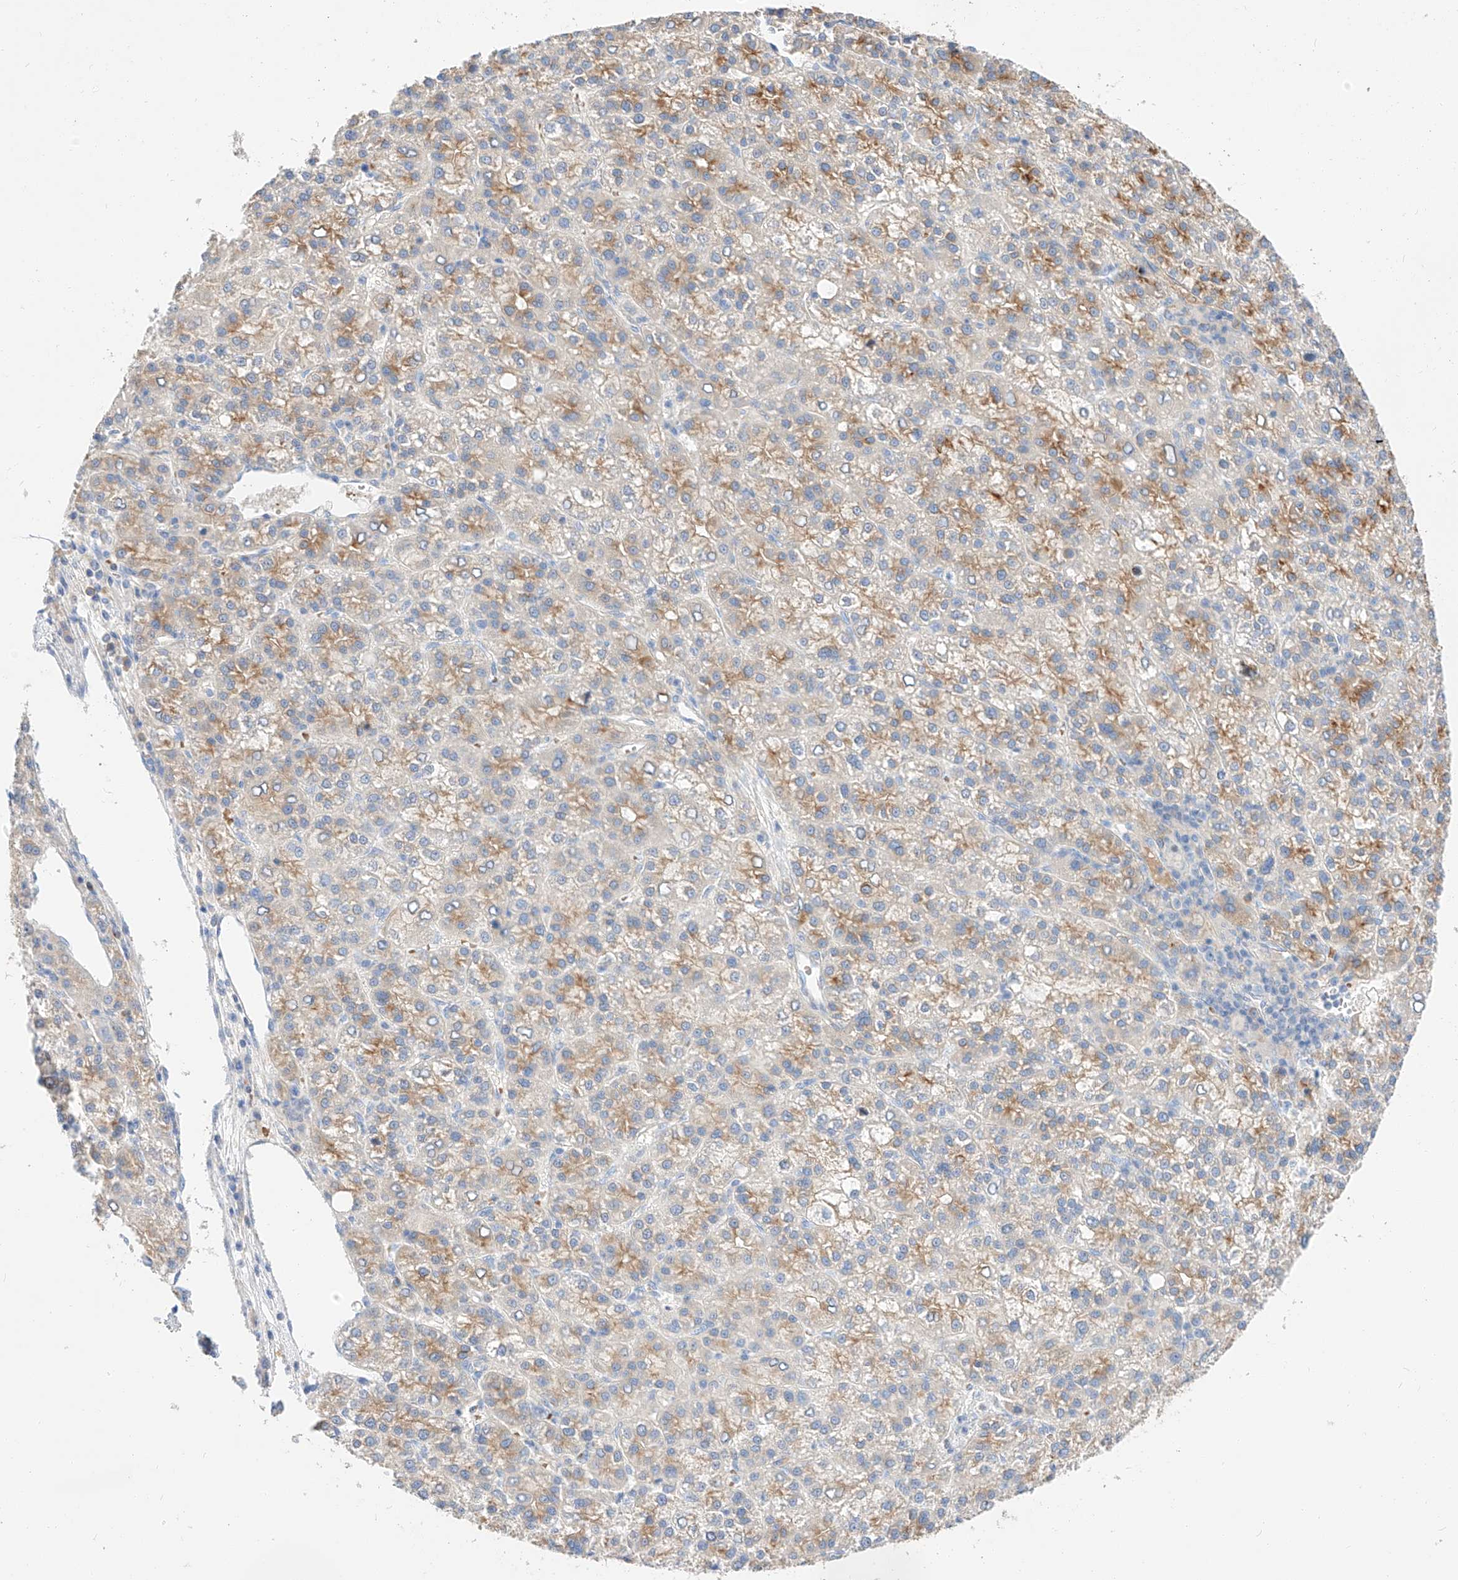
{"staining": {"intensity": "moderate", "quantity": "<25%", "location": "cytoplasmic/membranous"}, "tissue": "liver cancer", "cell_type": "Tumor cells", "image_type": "cancer", "snomed": [{"axis": "morphology", "description": "Carcinoma, Hepatocellular, NOS"}, {"axis": "topography", "description": "Liver"}], "caption": "IHC staining of hepatocellular carcinoma (liver), which demonstrates low levels of moderate cytoplasmic/membranous expression in about <25% of tumor cells indicating moderate cytoplasmic/membranous protein staining. The staining was performed using DAB (brown) for protein detection and nuclei were counterstained in hematoxylin (blue).", "gene": "MAP7", "patient": {"sex": "female", "age": 58}}